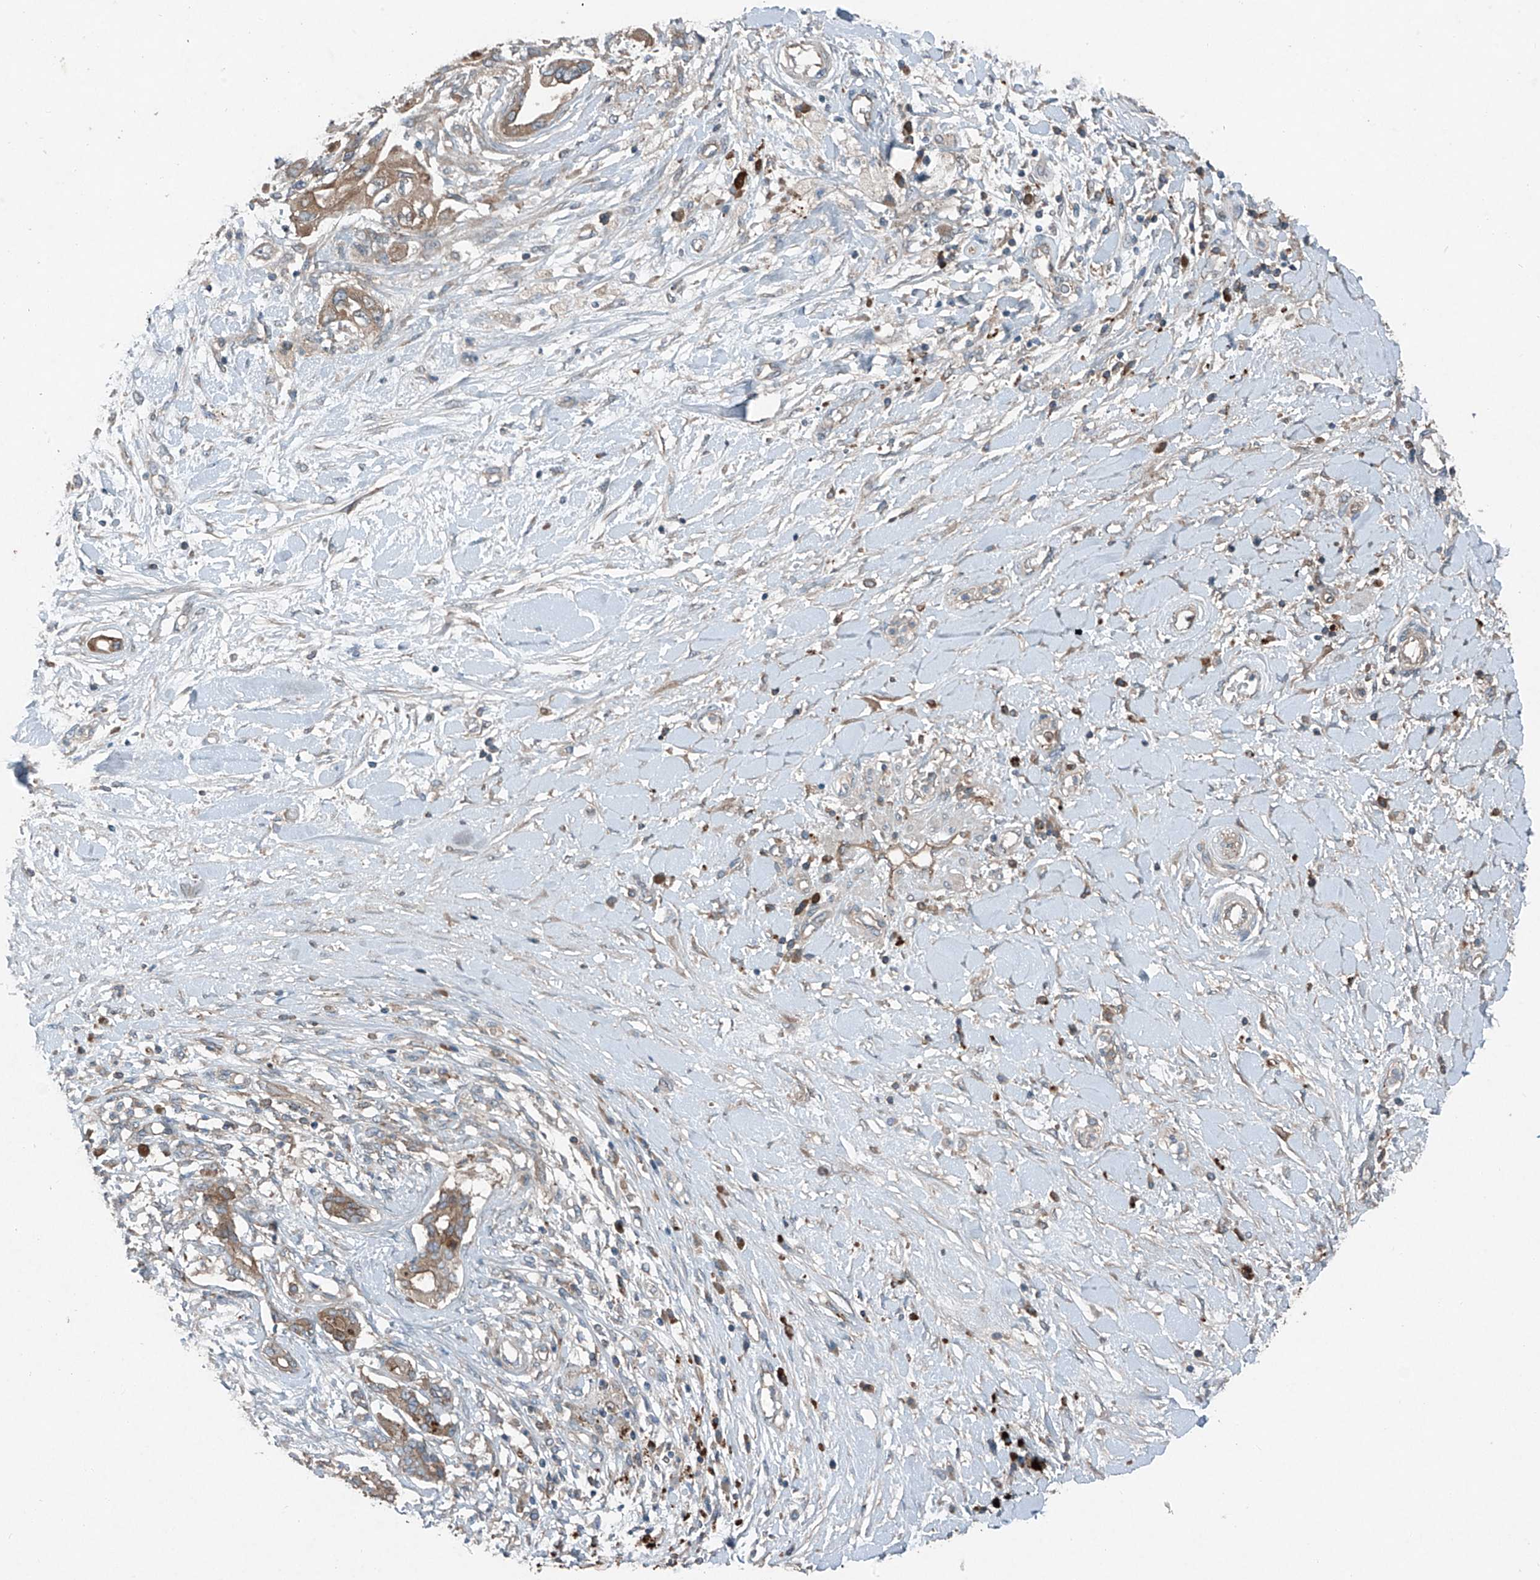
{"staining": {"intensity": "moderate", "quantity": ">75%", "location": "cytoplasmic/membranous"}, "tissue": "pancreatic cancer", "cell_type": "Tumor cells", "image_type": "cancer", "snomed": [{"axis": "morphology", "description": "Inflammation, NOS"}, {"axis": "morphology", "description": "Adenocarcinoma, NOS"}, {"axis": "topography", "description": "Pancreas"}], "caption": "Pancreatic cancer tissue reveals moderate cytoplasmic/membranous expression in approximately >75% of tumor cells, visualized by immunohistochemistry.", "gene": "FOXRED2", "patient": {"sex": "female", "age": 56}}